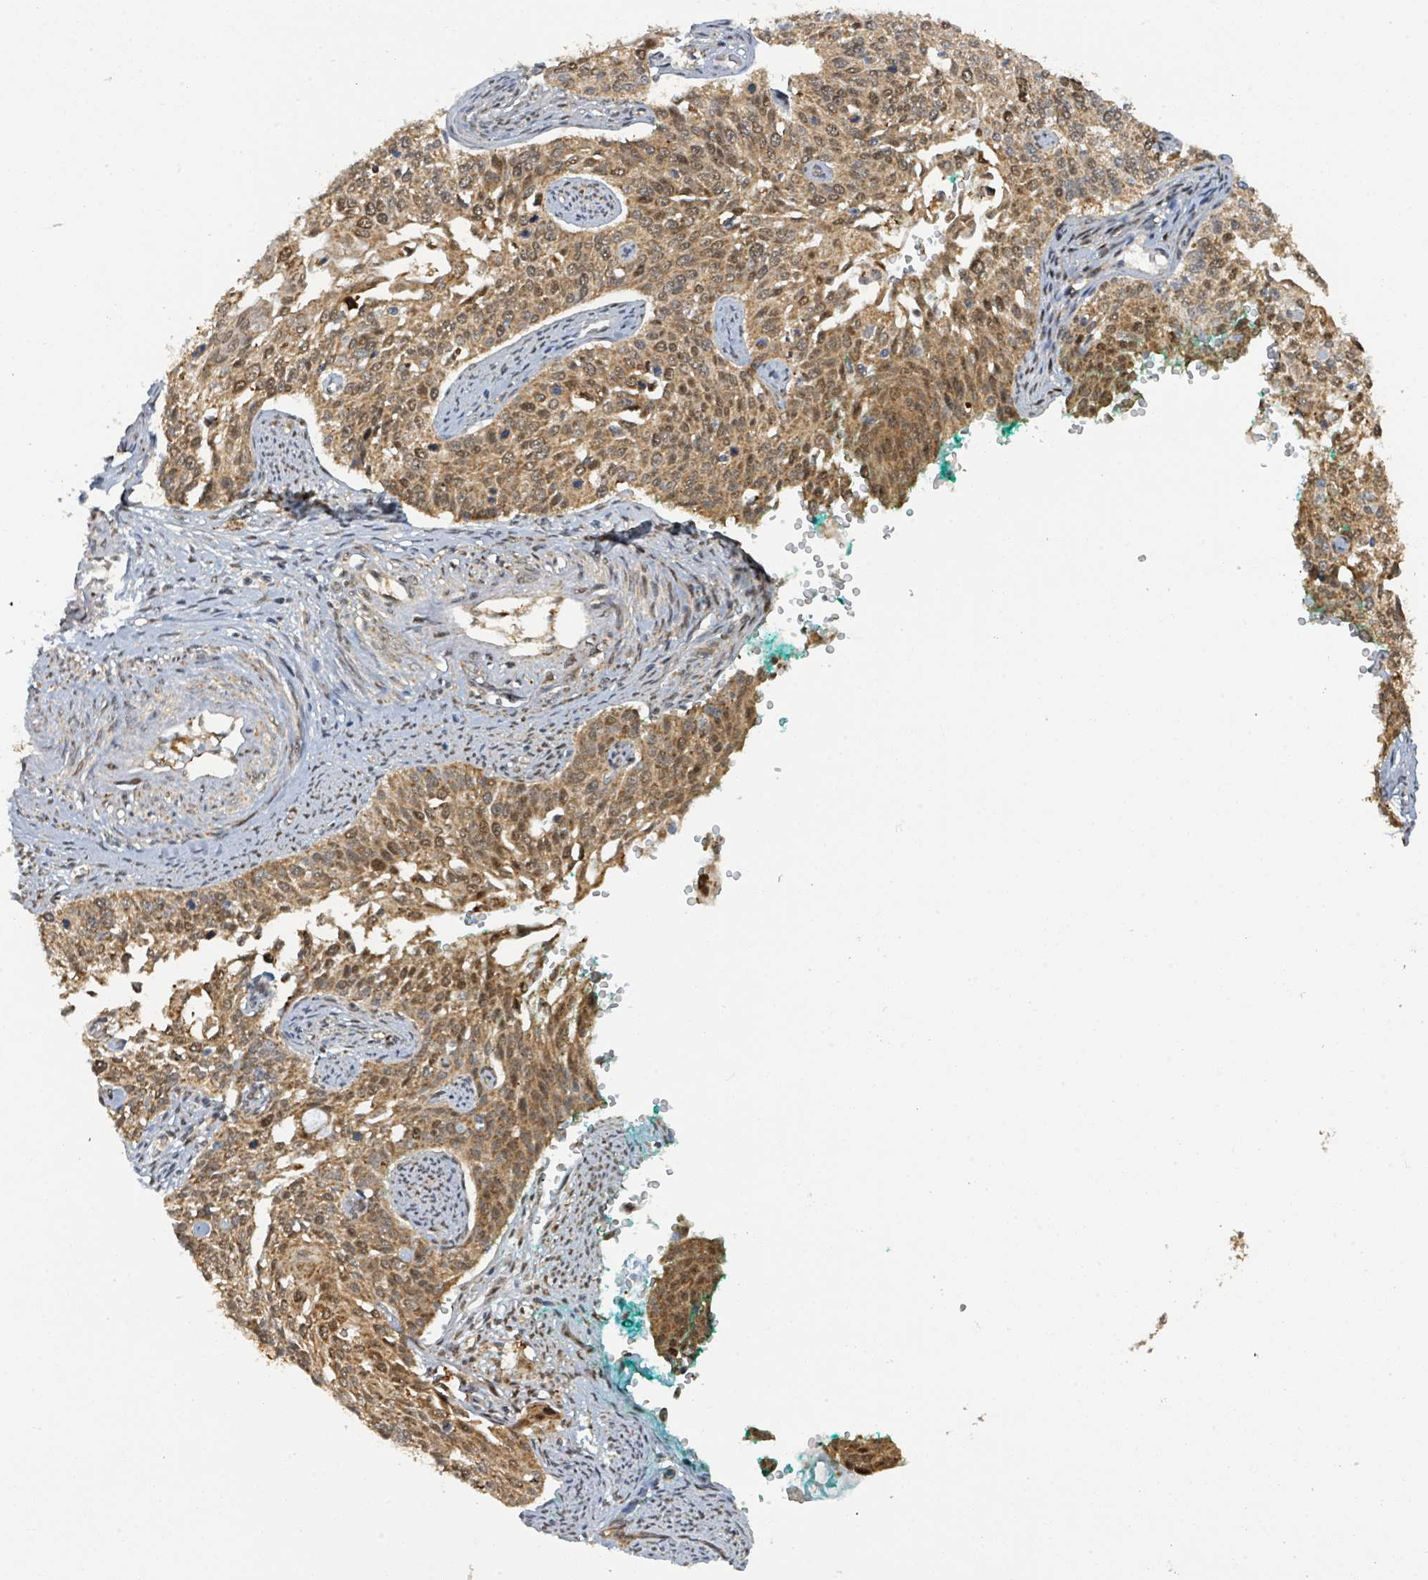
{"staining": {"intensity": "moderate", "quantity": ">75%", "location": "cytoplasmic/membranous,nuclear"}, "tissue": "cervical cancer", "cell_type": "Tumor cells", "image_type": "cancer", "snomed": [{"axis": "morphology", "description": "Squamous cell carcinoma, NOS"}, {"axis": "topography", "description": "Cervix"}], "caption": "Cervical cancer stained for a protein (brown) exhibits moderate cytoplasmic/membranous and nuclear positive positivity in about >75% of tumor cells.", "gene": "PSMB7", "patient": {"sex": "female", "age": 44}}